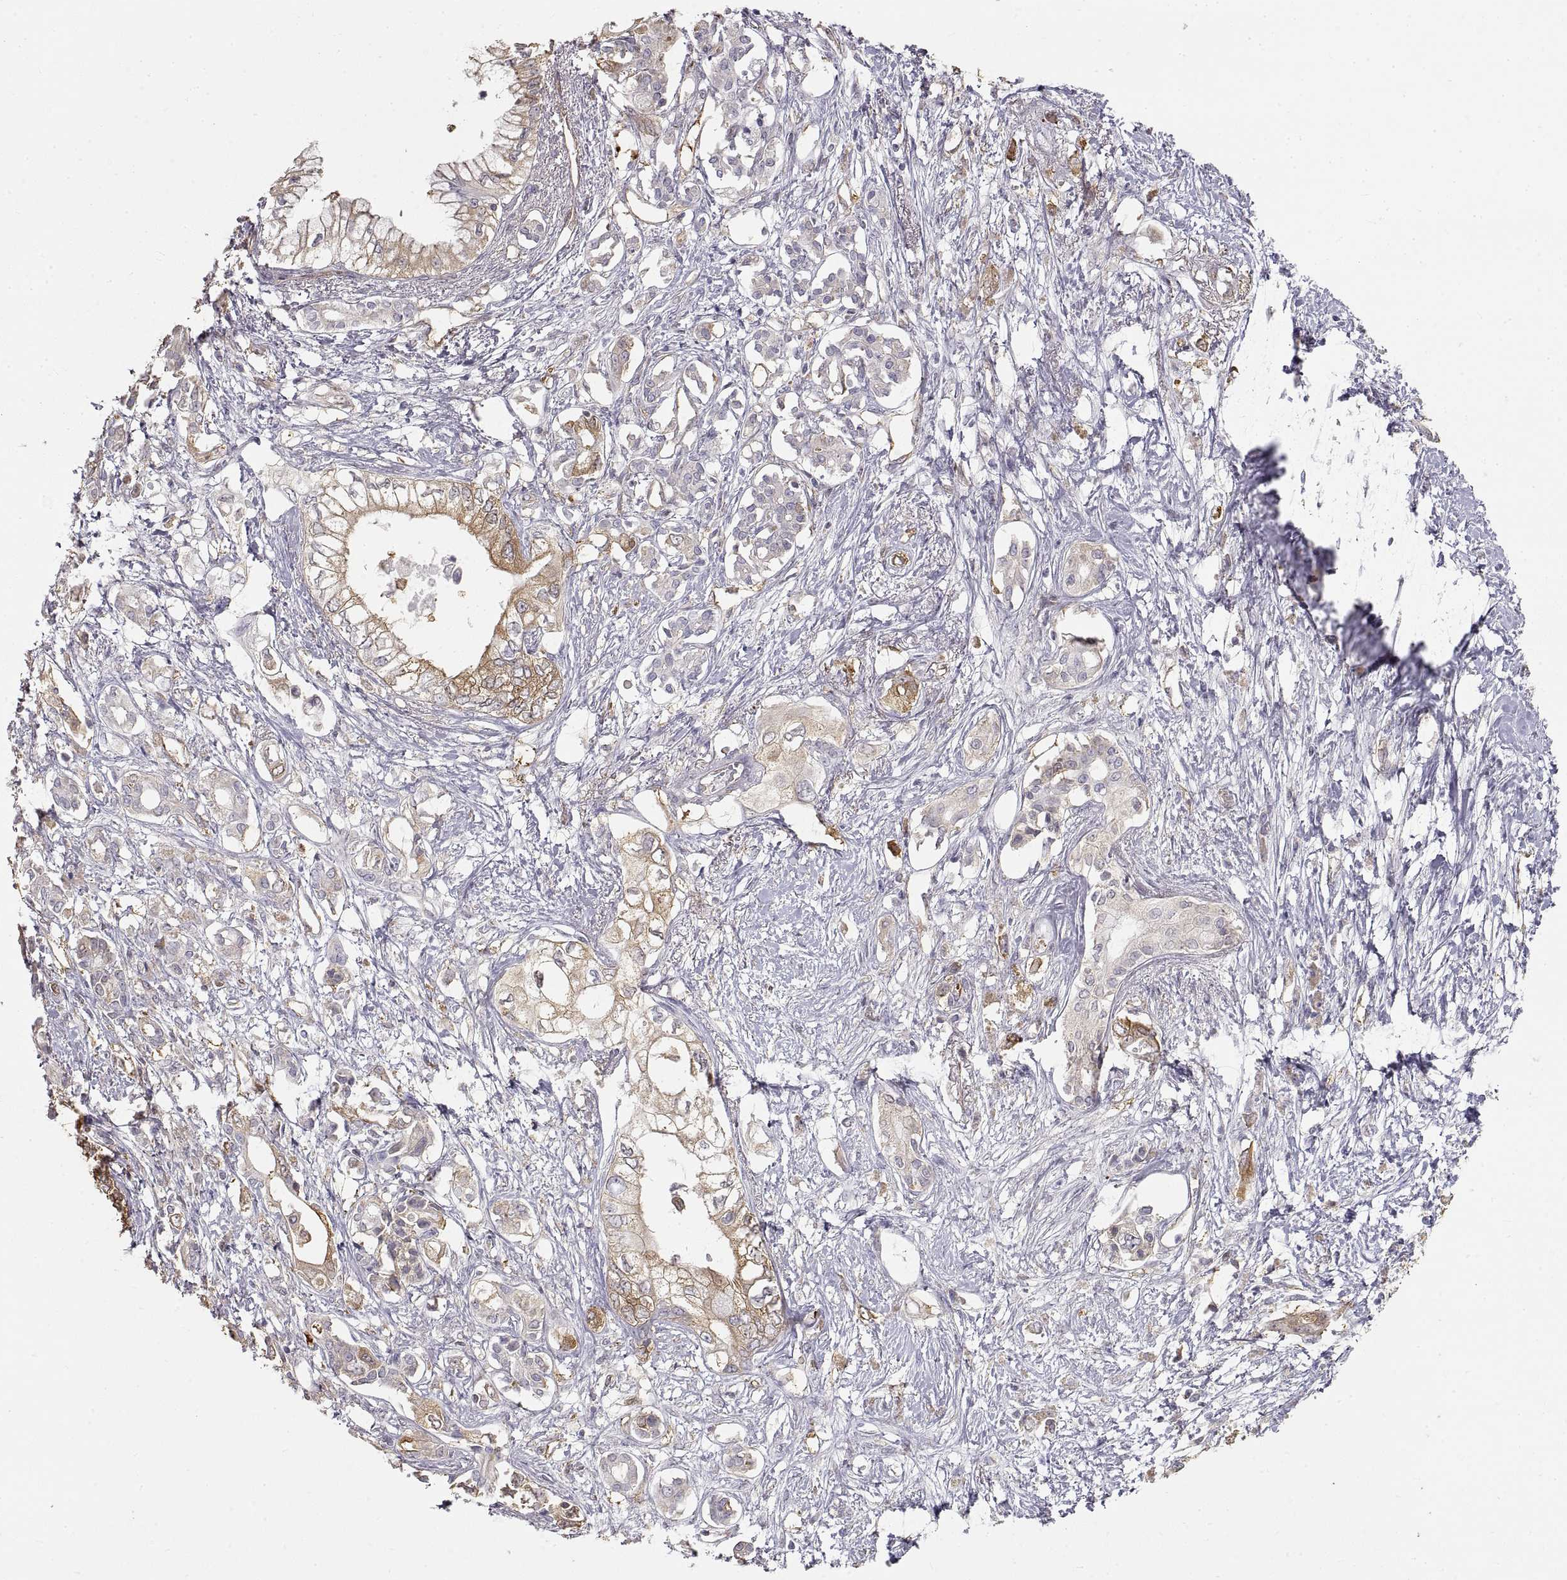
{"staining": {"intensity": "moderate", "quantity": "<25%", "location": "cytoplasmic/membranous"}, "tissue": "pancreatic cancer", "cell_type": "Tumor cells", "image_type": "cancer", "snomed": [{"axis": "morphology", "description": "Adenocarcinoma, NOS"}, {"axis": "topography", "description": "Pancreas"}], "caption": "About <25% of tumor cells in pancreatic cancer exhibit moderate cytoplasmic/membranous protein expression as visualized by brown immunohistochemical staining.", "gene": "HSP90AB1", "patient": {"sex": "female", "age": 63}}